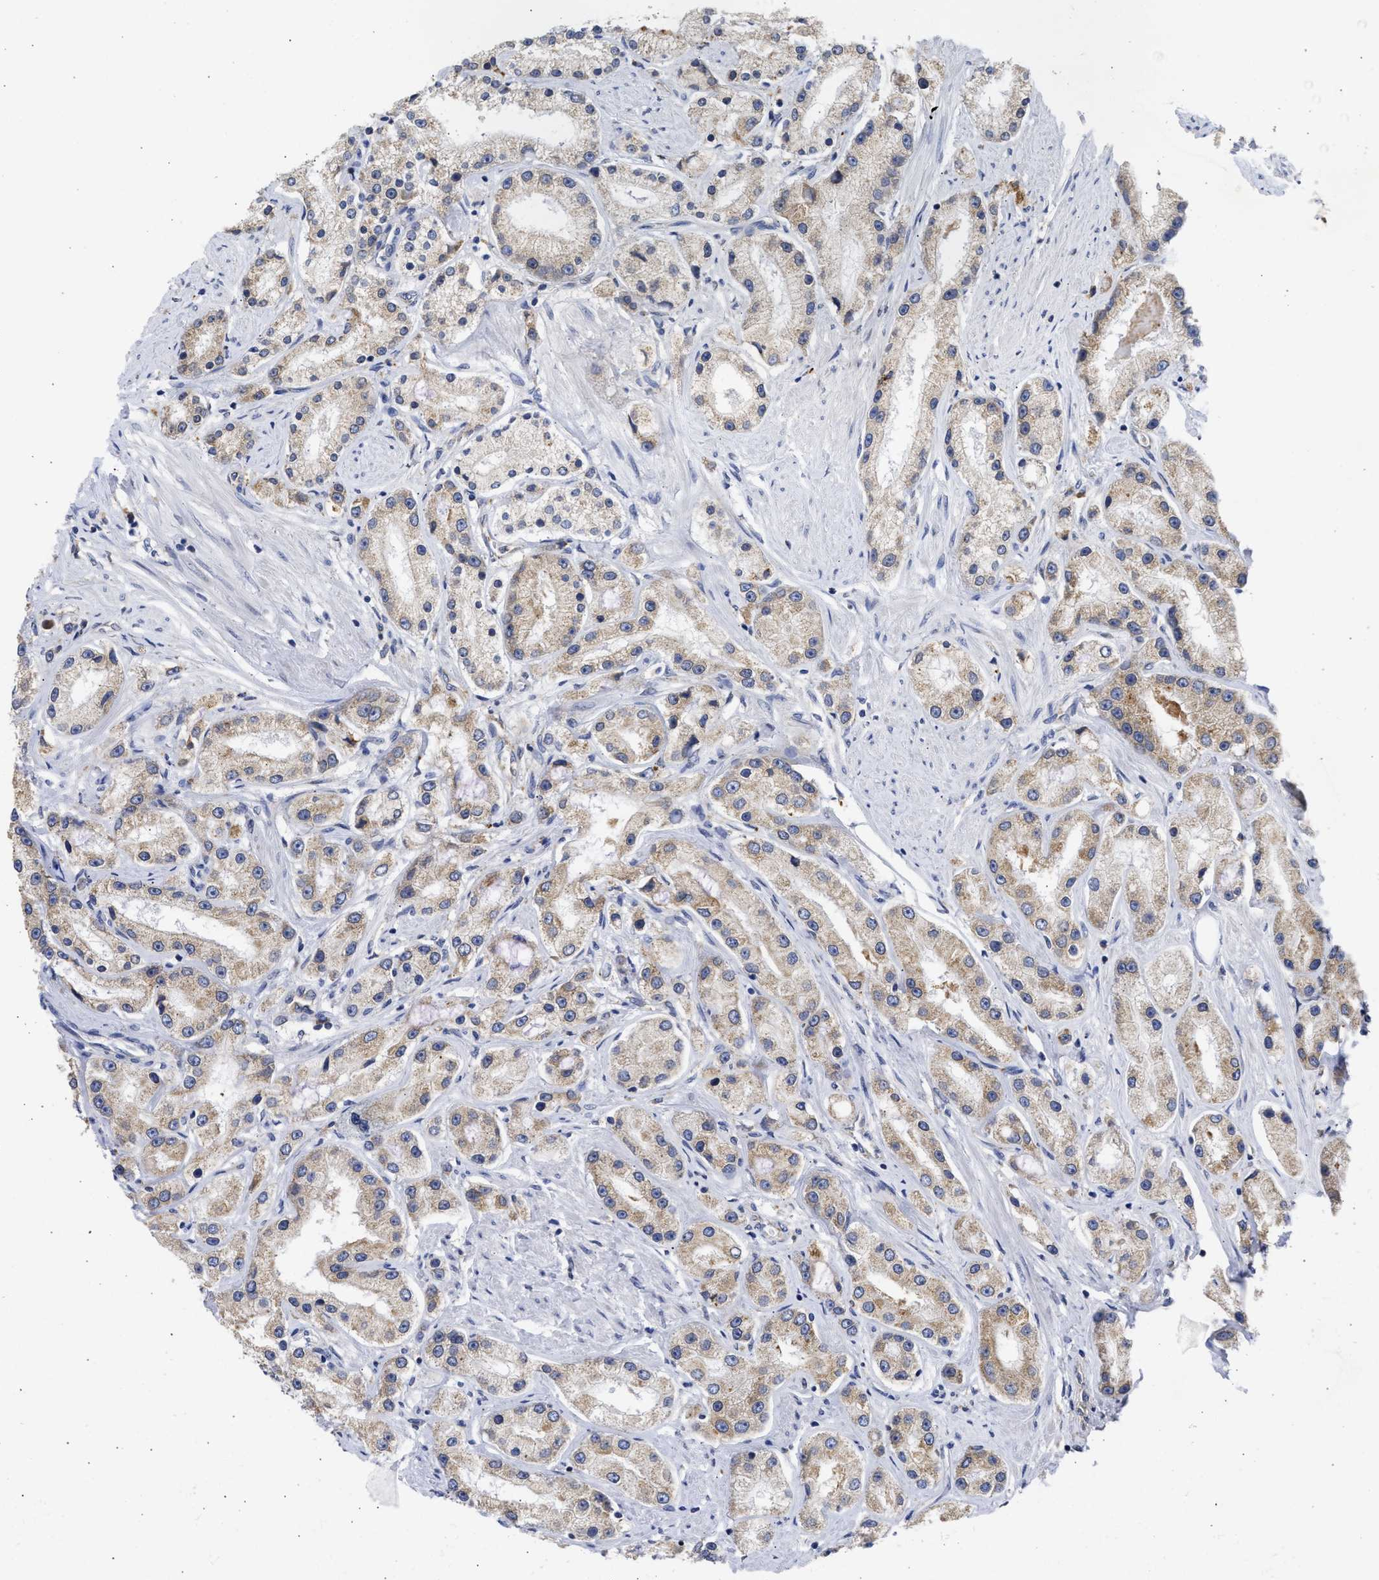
{"staining": {"intensity": "moderate", "quantity": ">75%", "location": "cytoplasmic/membranous"}, "tissue": "prostate cancer", "cell_type": "Tumor cells", "image_type": "cancer", "snomed": [{"axis": "morphology", "description": "Adenocarcinoma, Low grade"}, {"axis": "topography", "description": "Prostate"}], "caption": "This is a micrograph of immunohistochemistry (IHC) staining of prostate cancer (adenocarcinoma (low-grade)), which shows moderate positivity in the cytoplasmic/membranous of tumor cells.", "gene": "TMED1", "patient": {"sex": "male", "age": 63}}